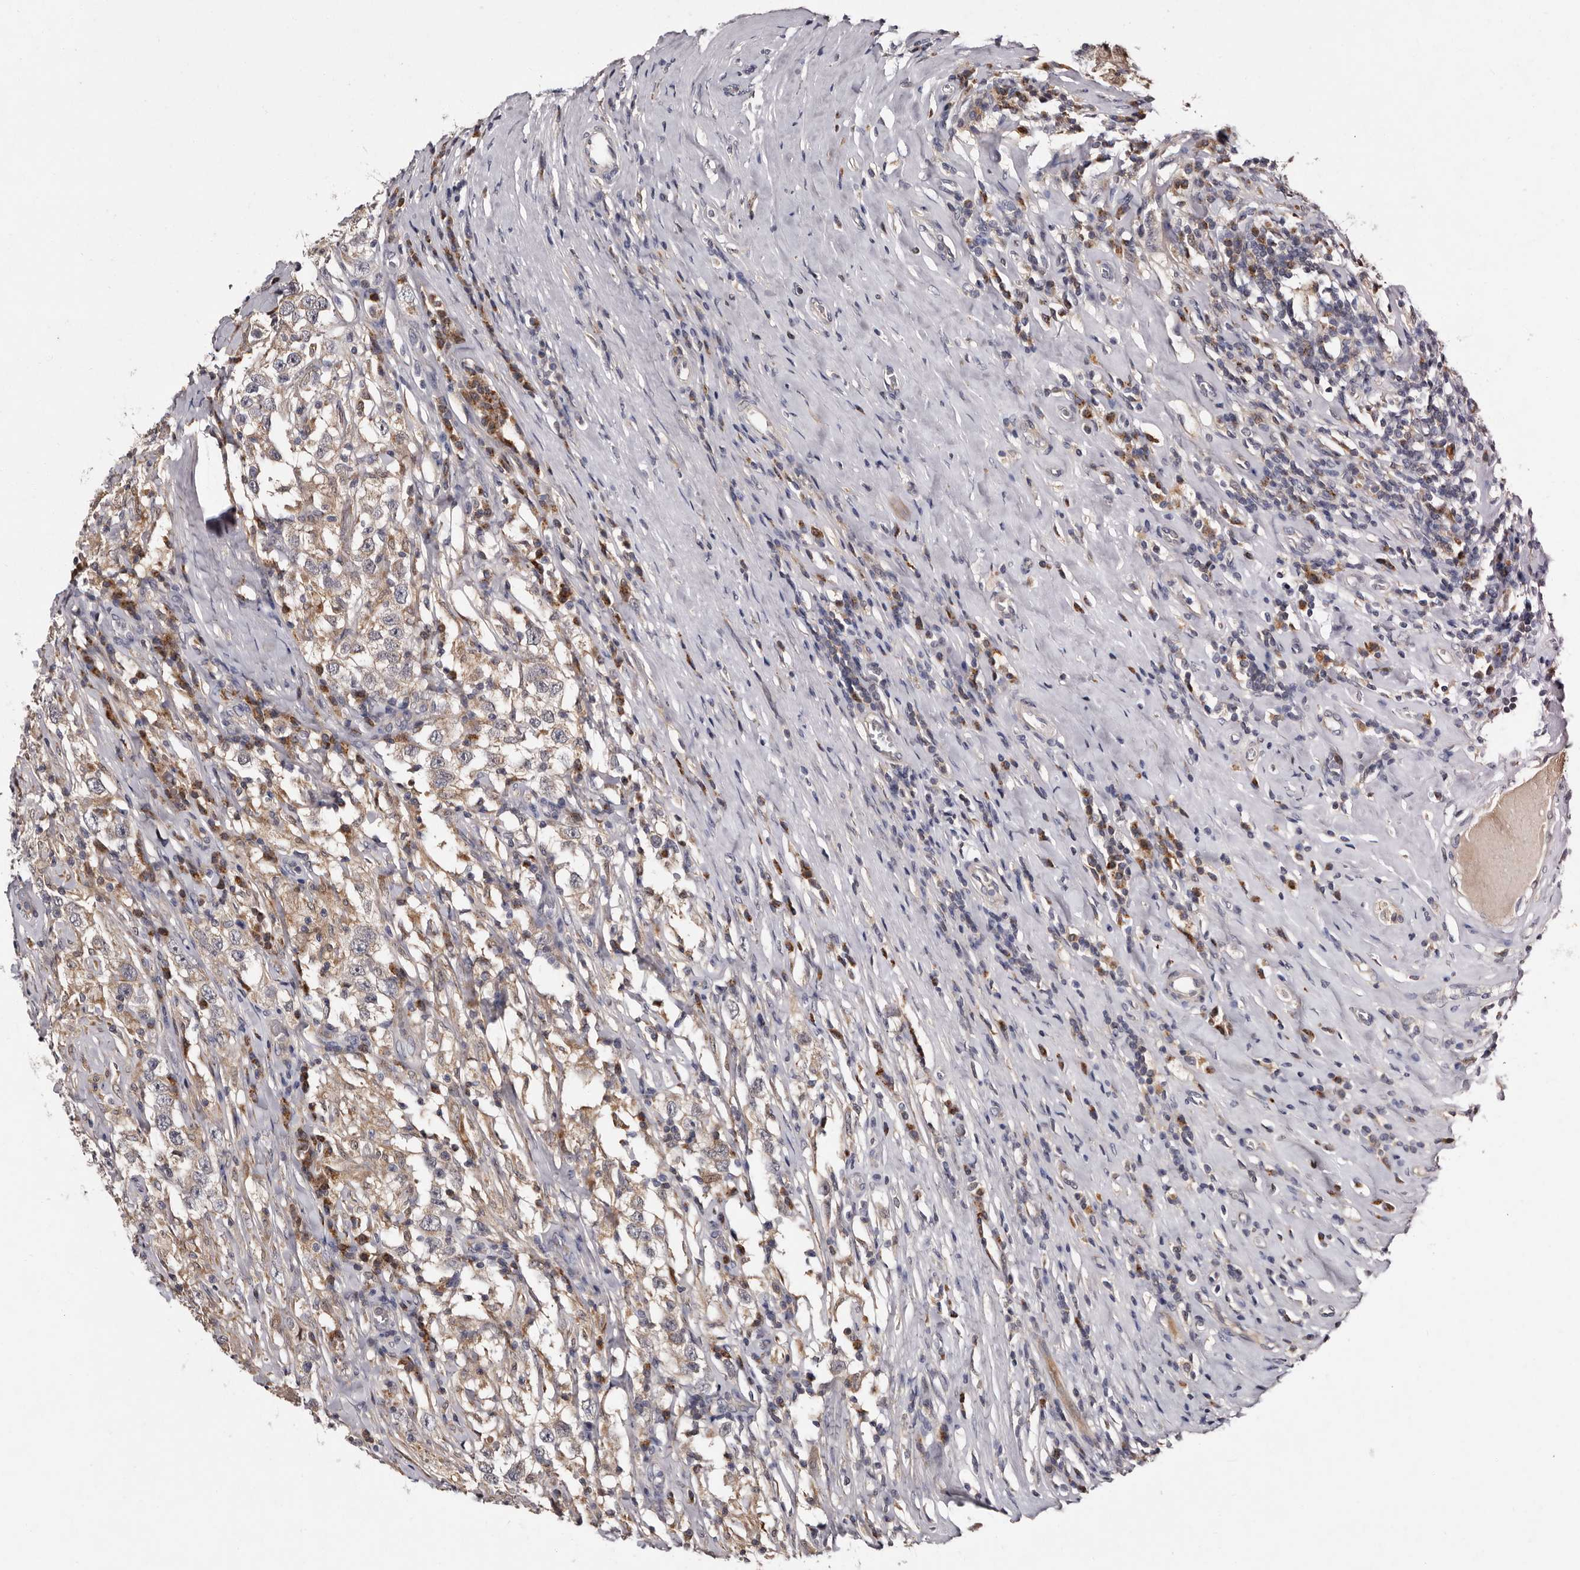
{"staining": {"intensity": "weak", "quantity": "<25%", "location": "cytoplasmic/membranous"}, "tissue": "testis cancer", "cell_type": "Tumor cells", "image_type": "cancer", "snomed": [{"axis": "morphology", "description": "Seminoma, NOS"}, {"axis": "topography", "description": "Testis"}], "caption": "High magnification brightfield microscopy of testis seminoma stained with DAB (3,3'-diaminobenzidine) (brown) and counterstained with hematoxylin (blue): tumor cells show no significant positivity.", "gene": "DNPH1", "patient": {"sex": "male", "age": 41}}